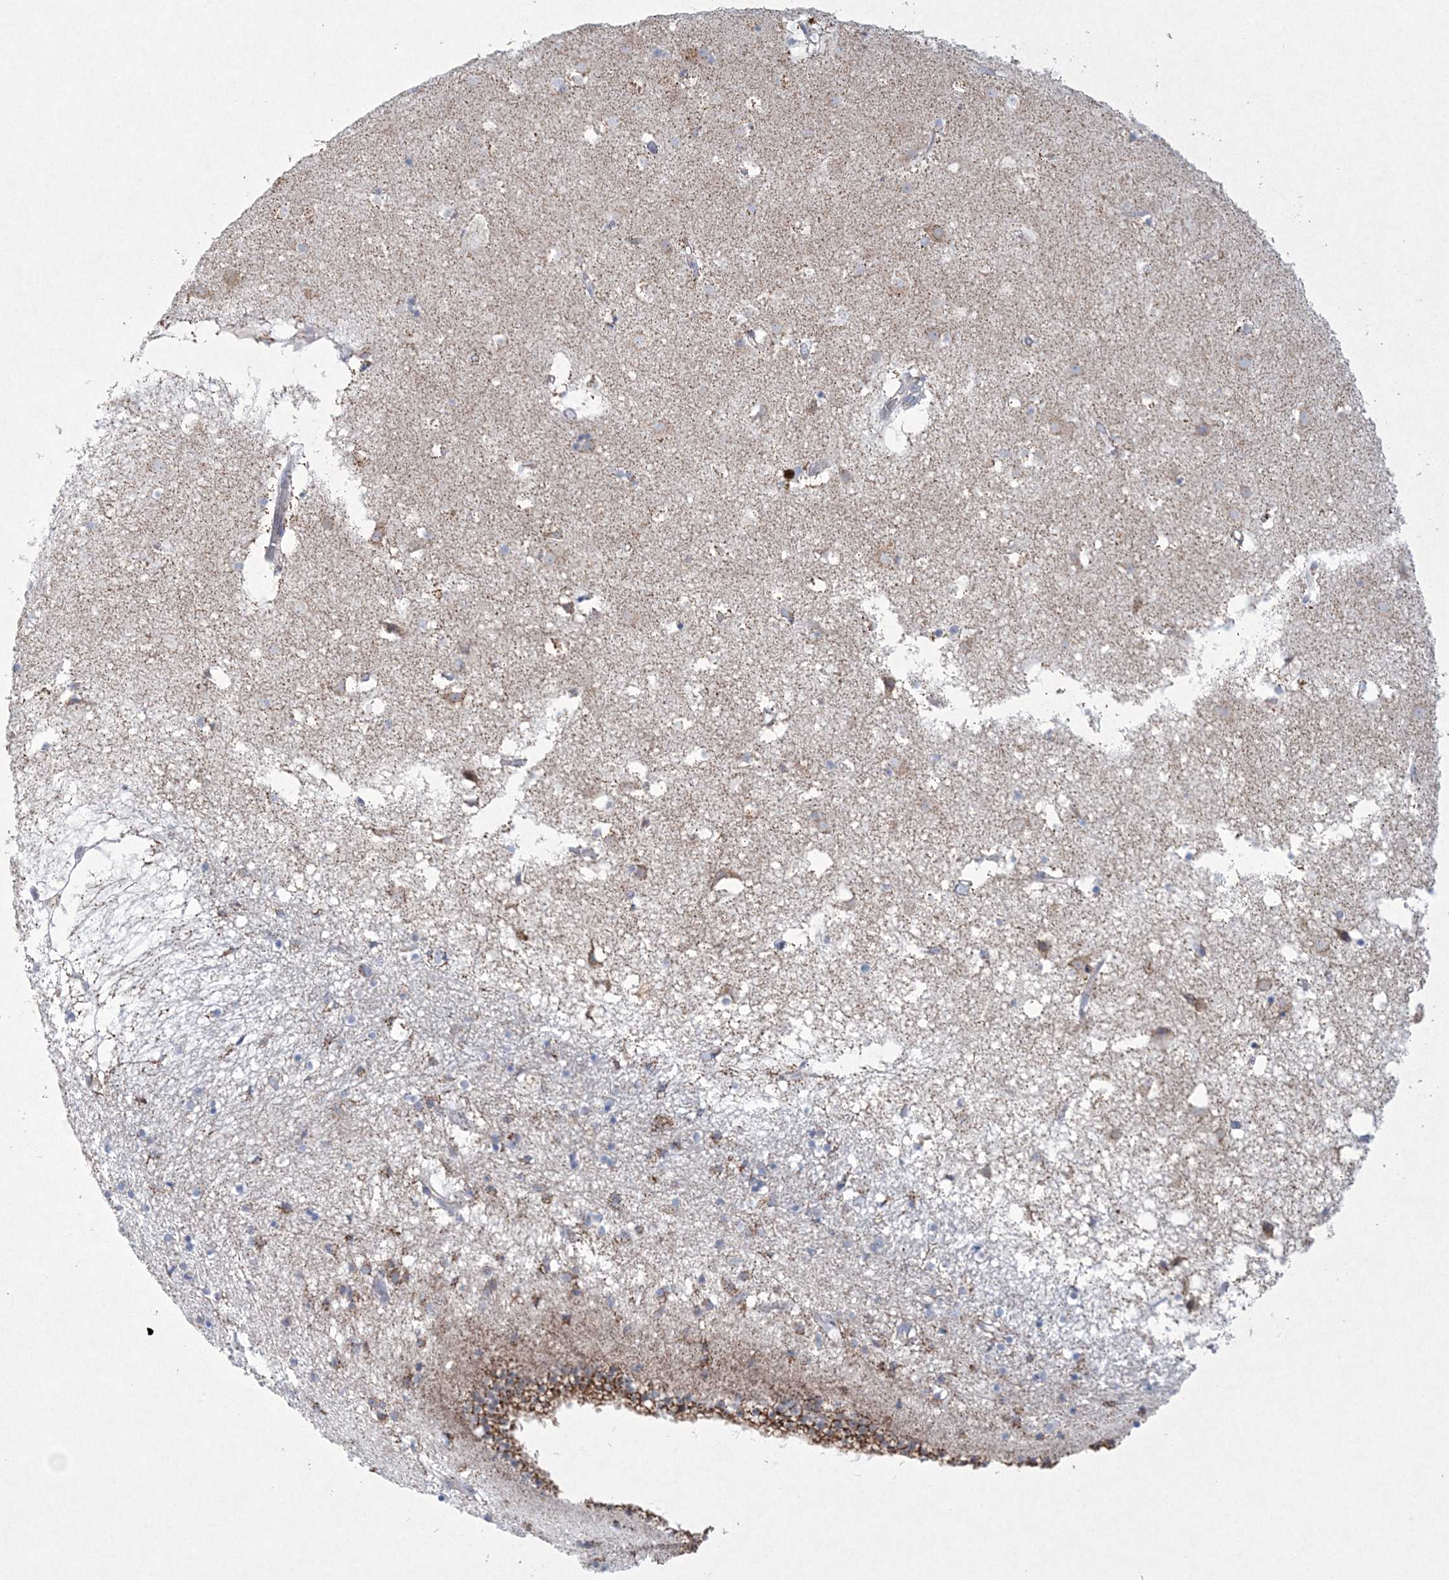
{"staining": {"intensity": "moderate", "quantity": "<25%", "location": "cytoplasmic/membranous"}, "tissue": "caudate", "cell_type": "Glial cells", "image_type": "normal", "snomed": [{"axis": "morphology", "description": "Normal tissue, NOS"}, {"axis": "topography", "description": "Lateral ventricle wall"}], "caption": "This photomicrograph reveals IHC staining of unremarkable caudate, with low moderate cytoplasmic/membranous positivity in about <25% of glial cells.", "gene": "CES4A", "patient": {"sex": "male", "age": 70}}